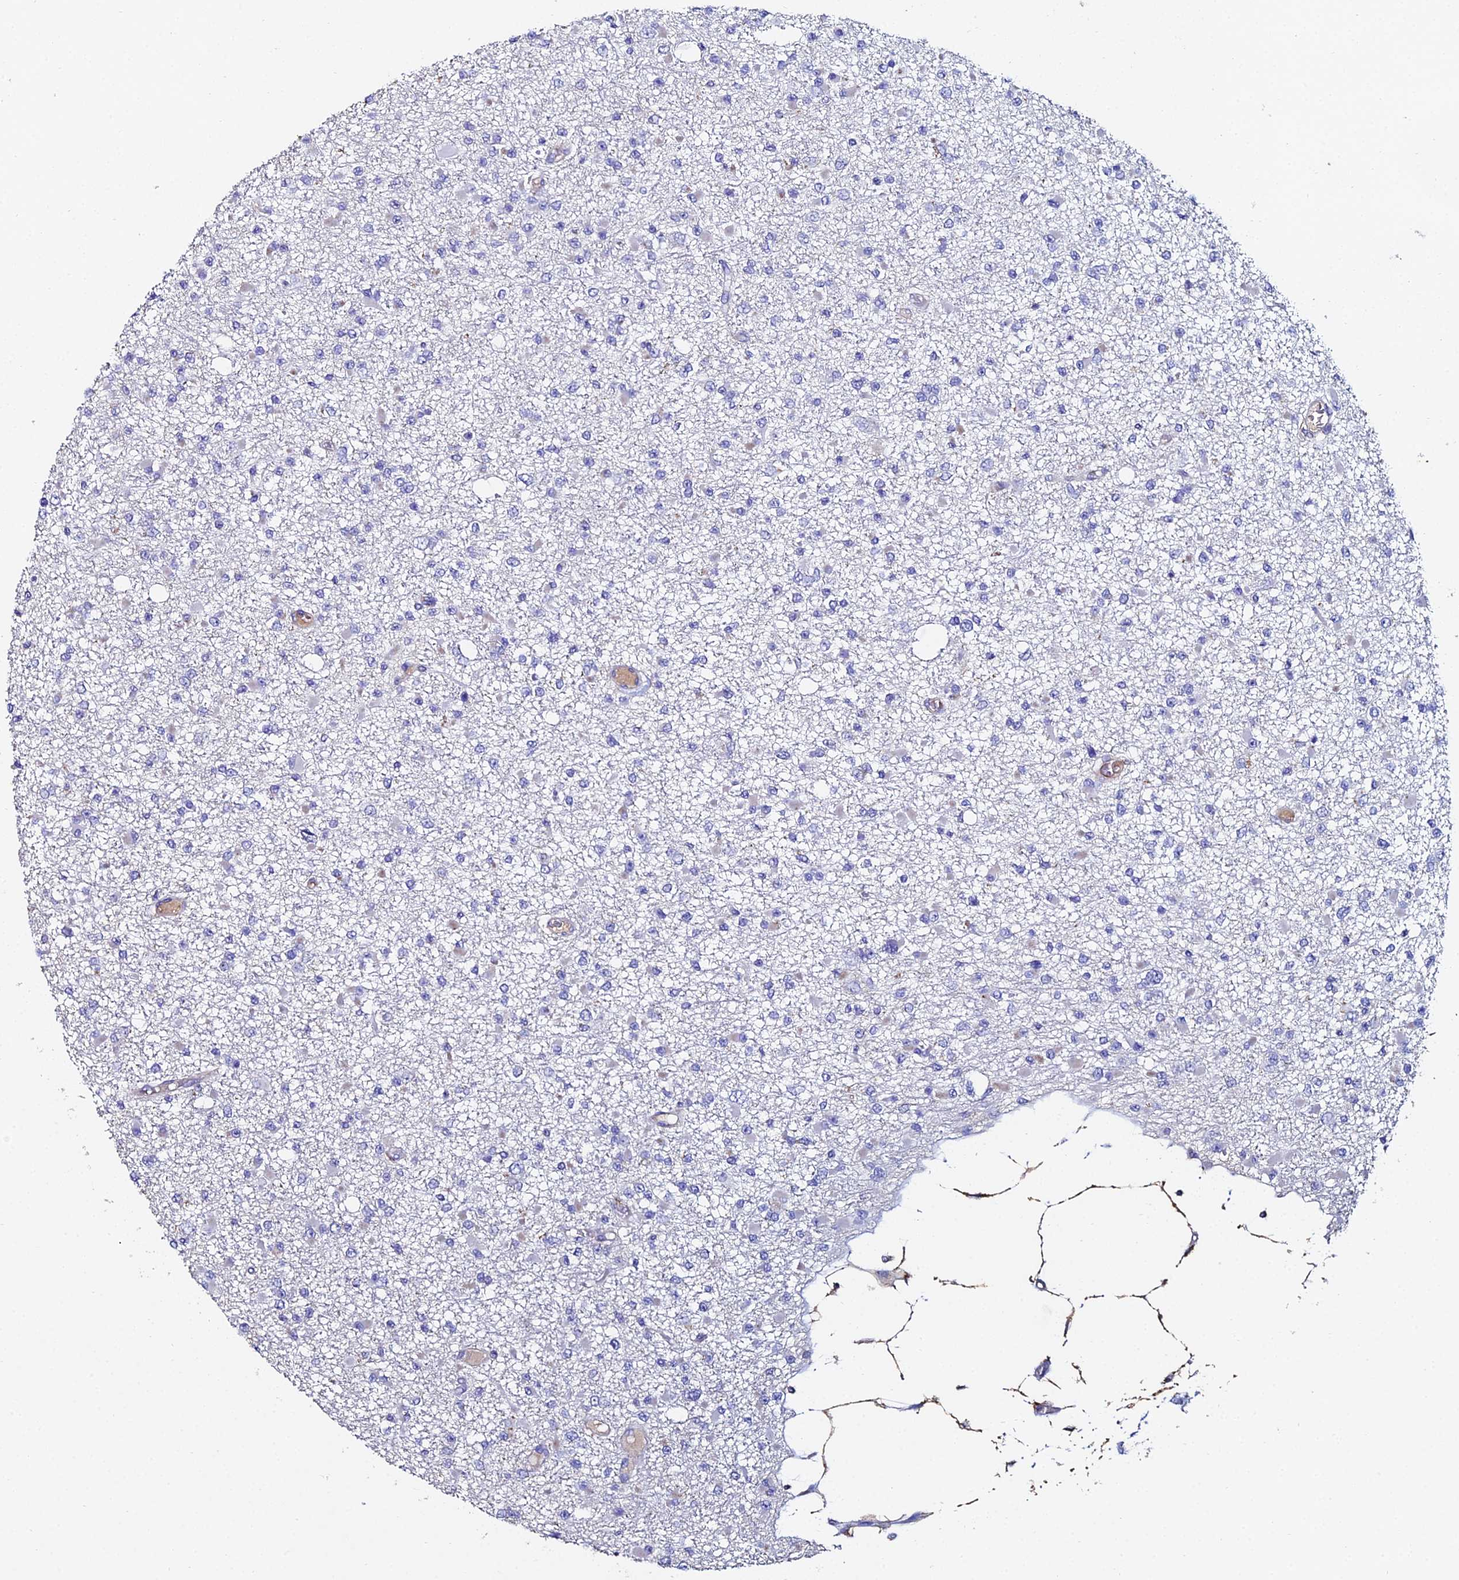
{"staining": {"intensity": "negative", "quantity": "none", "location": "none"}, "tissue": "glioma", "cell_type": "Tumor cells", "image_type": "cancer", "snomed": [{"axis": "morphology", "description": "Glioma, malignant, Low grade"}, {"axis": "topography", "description": "Brain"}], "caption": "Image shows no protein expression in tumor cells of low-grade glioma (malignant) tissue.", "gene": "C6", "patient": {"sex": "female", "age": 22}}